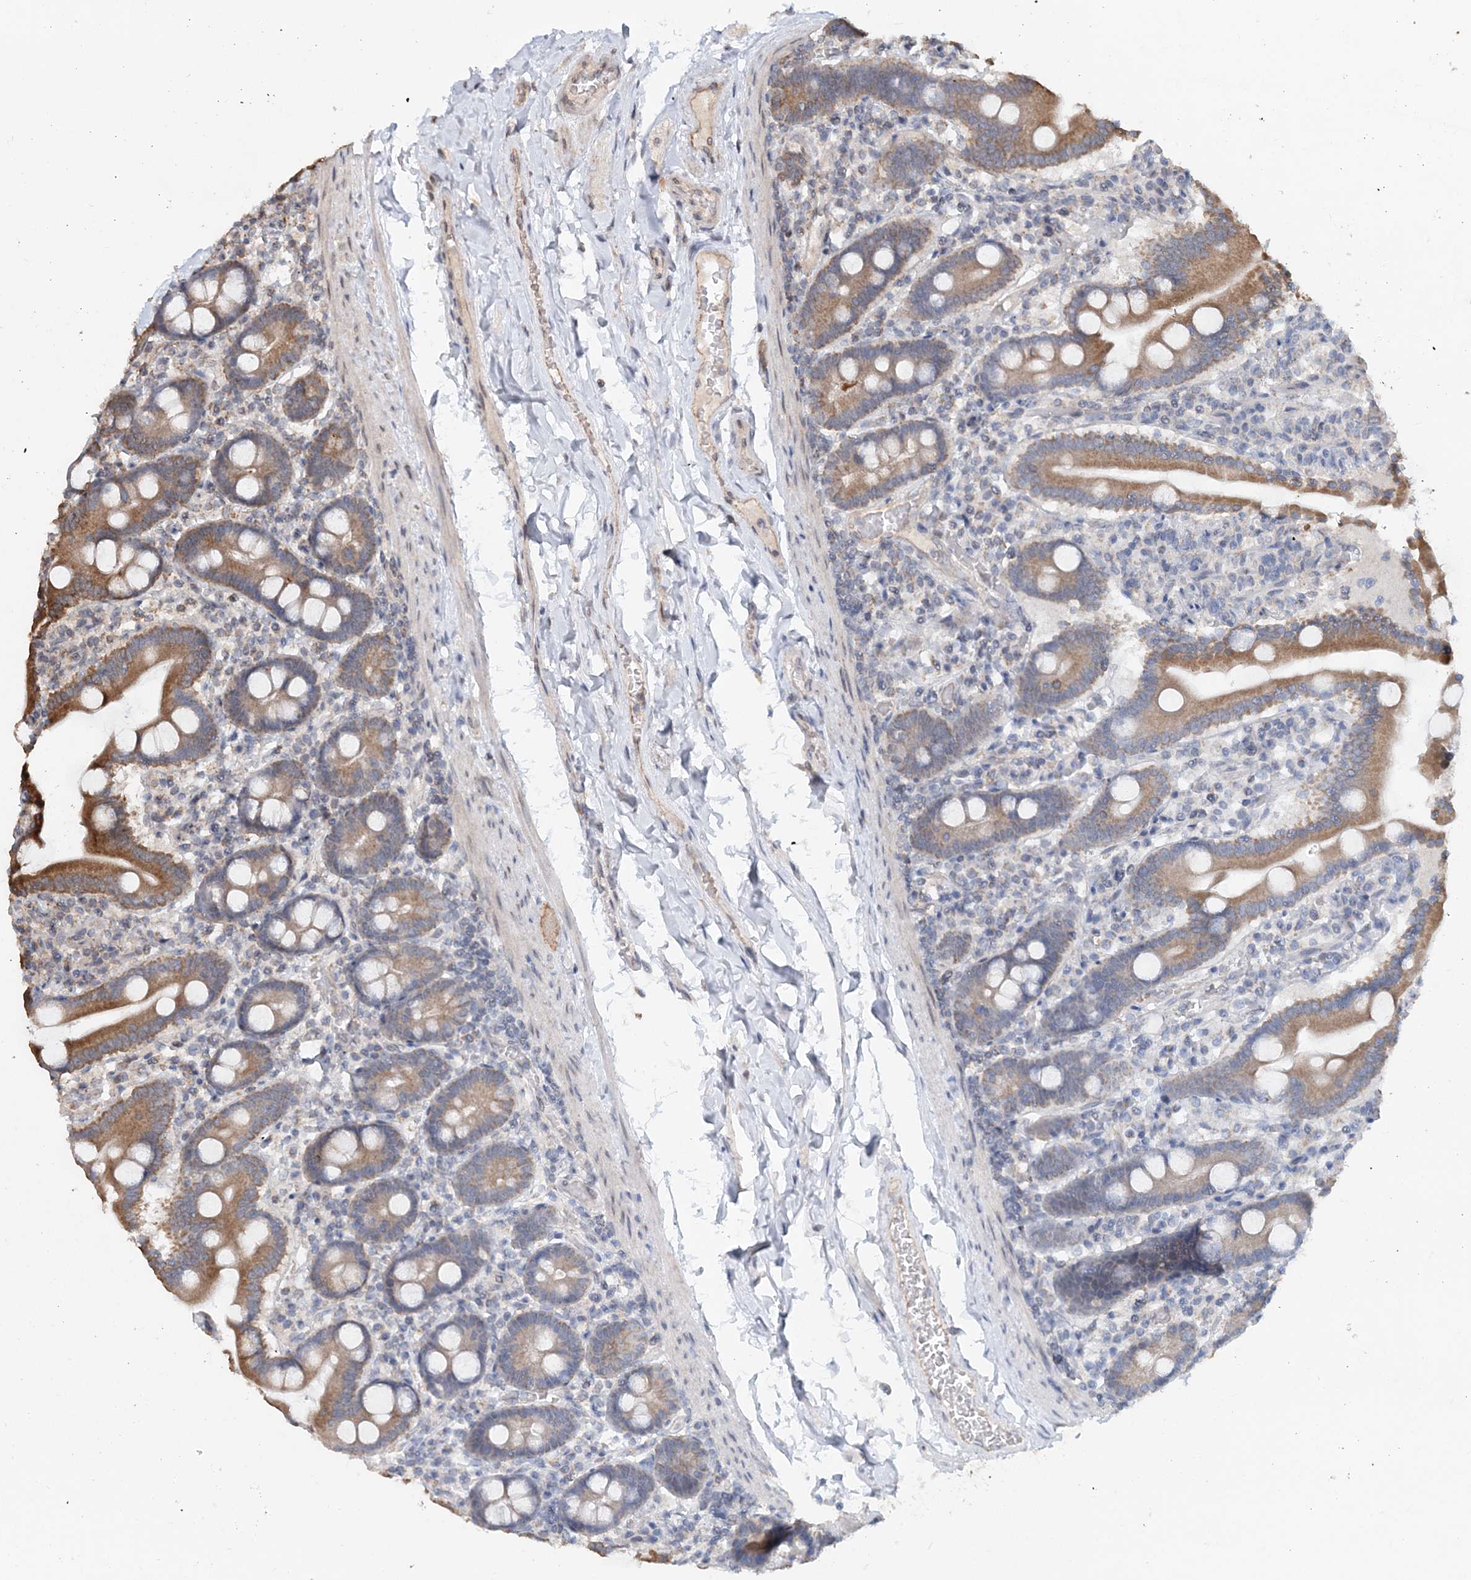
{"staining": {"intensity": "moderate", "quantity": ">75%", "location": "cytoplasmic/membranous"}, "tissue": "duodenum", "cell_type": "Glandular cells", "image_type": "normal", "snomed": [{"axis": "morphology", "description": "Normal tissue, NOS"}, {"axis": "topography", "description": "Duodenum"}], "caption": "Approximately >75% of glandular cells in unremarkable human duodenum exhibit moderate cytoplasmic/membranous protein positivity as visualized by brown immunohistochemical staining.", "gene": "FBXO38", "patient": {"sex": "male", "age": 55}}